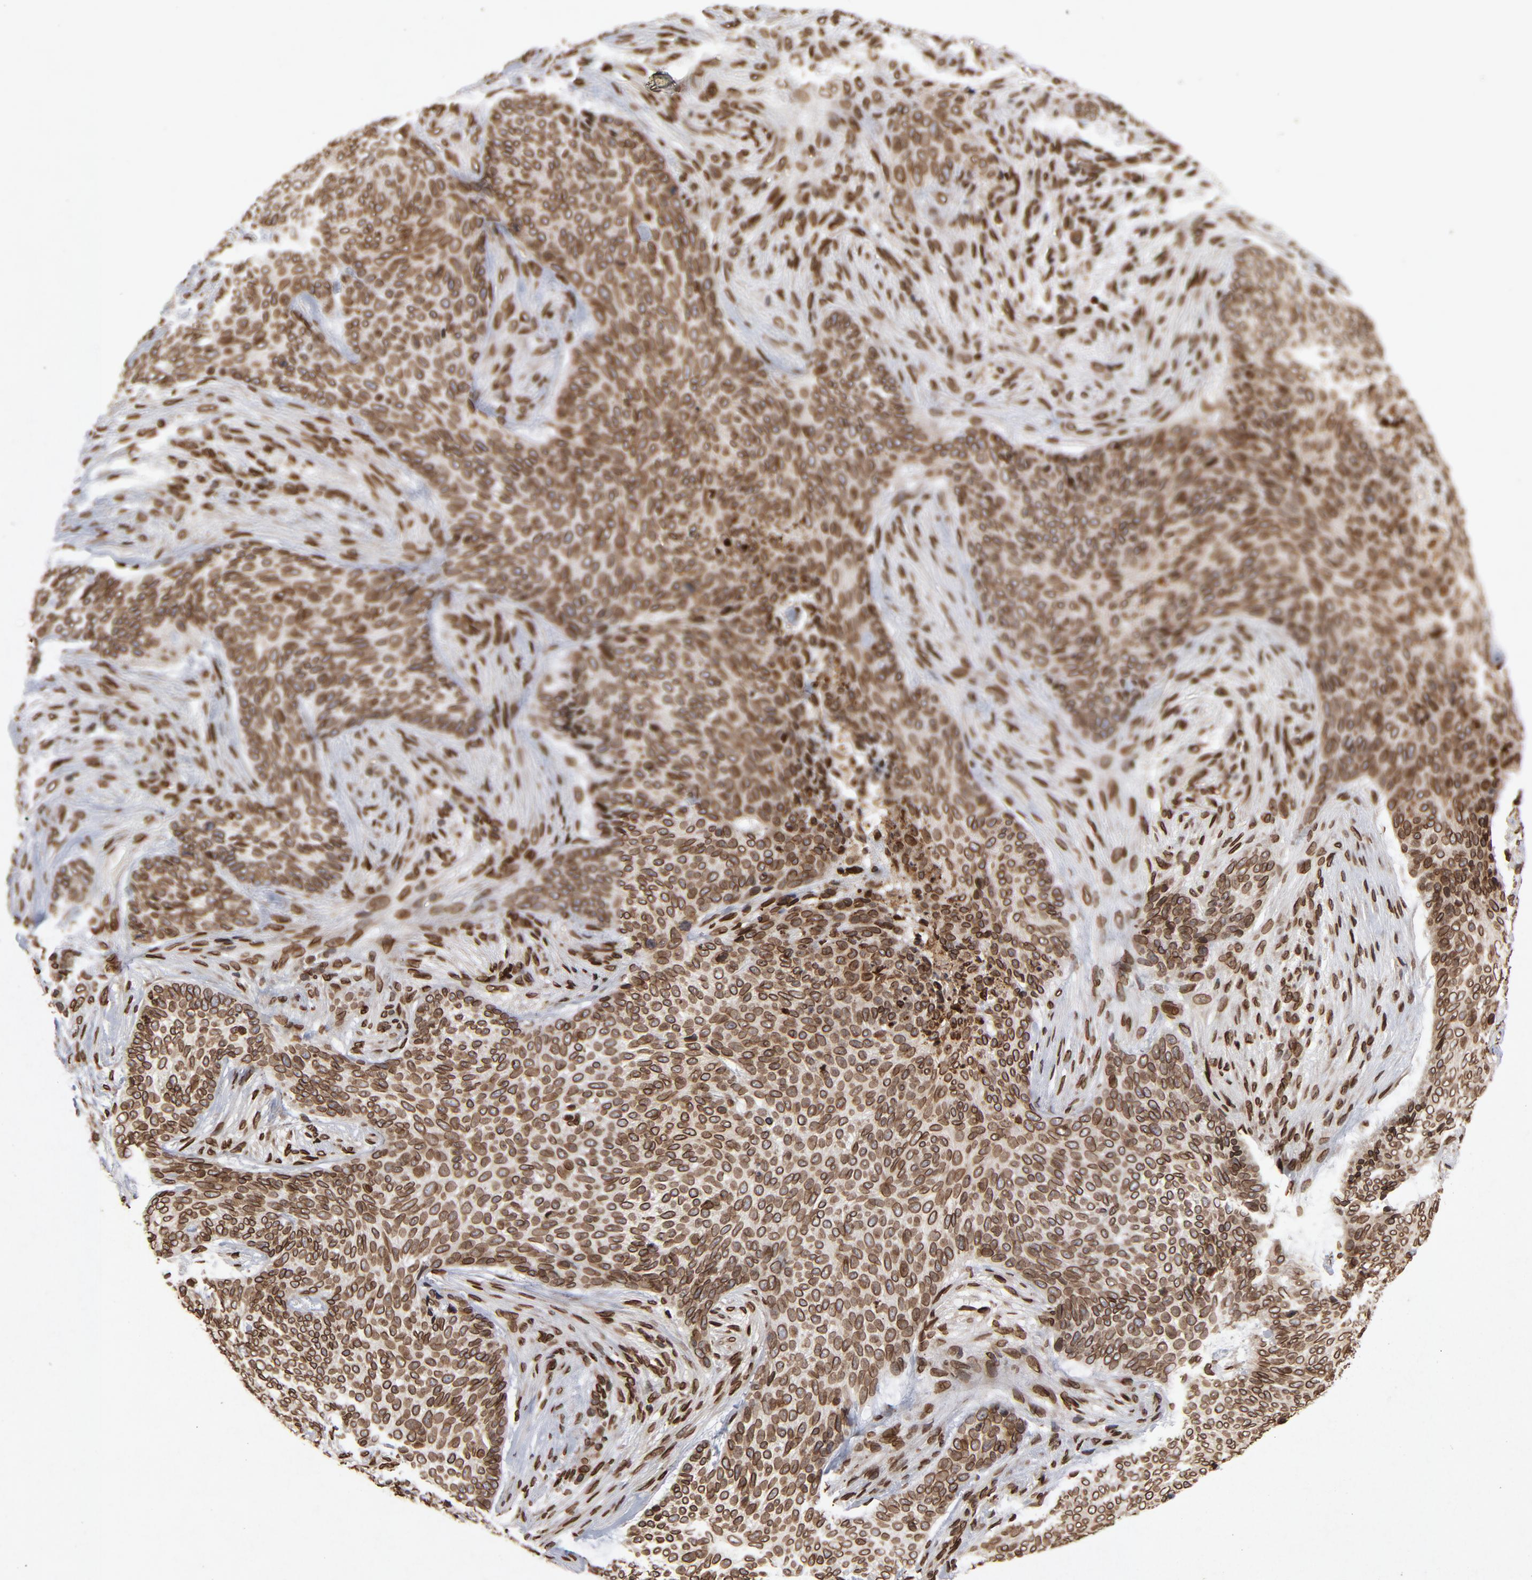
{"staining": {"intensity": "strong", "quantity": ">75%", "location": "cytoplasmic/membranous,nuclear"}, "tissue": "skin cancer", "cell_type": "Tumor cells", "image_type": "cancer", "snomed": [{"axis": "morphology", "description": "Basal cell carcinoma"}, {"axis": "topography", "description": "Skin"}], "caption": "Strong cytoplasmic/membranous and nuclear protein staining is present in approximately >75% of tumor cells in skin cancer (basal cell carcinoma).", "gene": "LMNA", "patient": {"sex": "male", "age": 91}}